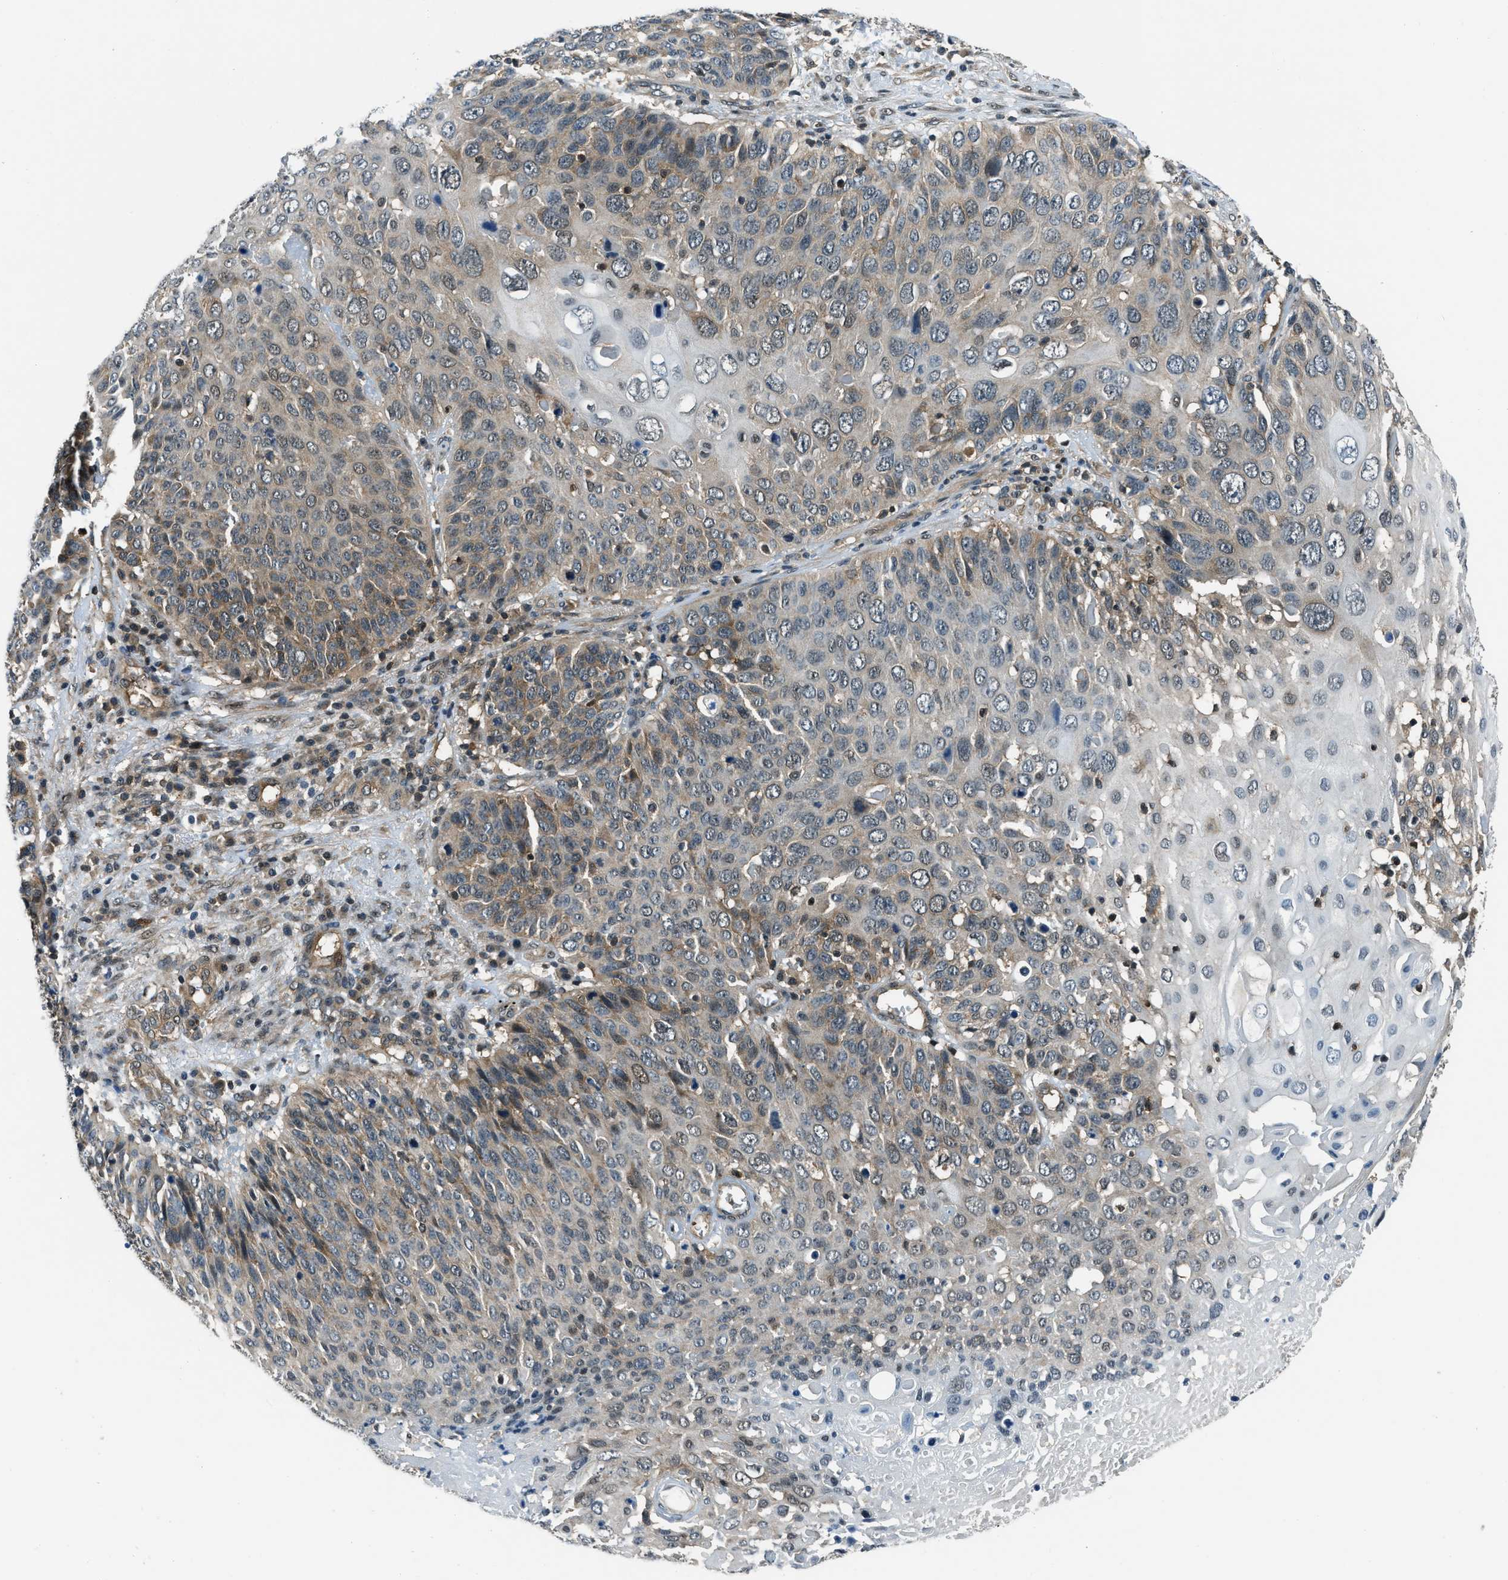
{"staining": {"intensity": "weak", "quantity": ">75%", "location": "cytoplasmic/membranous,nuclear"}, "tissue": "cervical cancer", "cell_type": "Tumor cells", "image_type": "cancer", "snomed": [{"axis": "morphology", "description": "Squamous cell carcinoma, NOS"}, {"axis": "topography", "description": "Cervix"}], "caption": "Immunohistochemistry image of neoplastic tissue: cervical cancer (squamous cell carcinoma) stained using IHC shows low levels of weak protein expression localized specifically in the cytoplasmic/membranous and nuclear of tumor cells, appearing as a cytoplasmic/membranous and nuclear brown color.", "gene": "NUDCD3", "patient": {"sex": "female", "age": 74}}